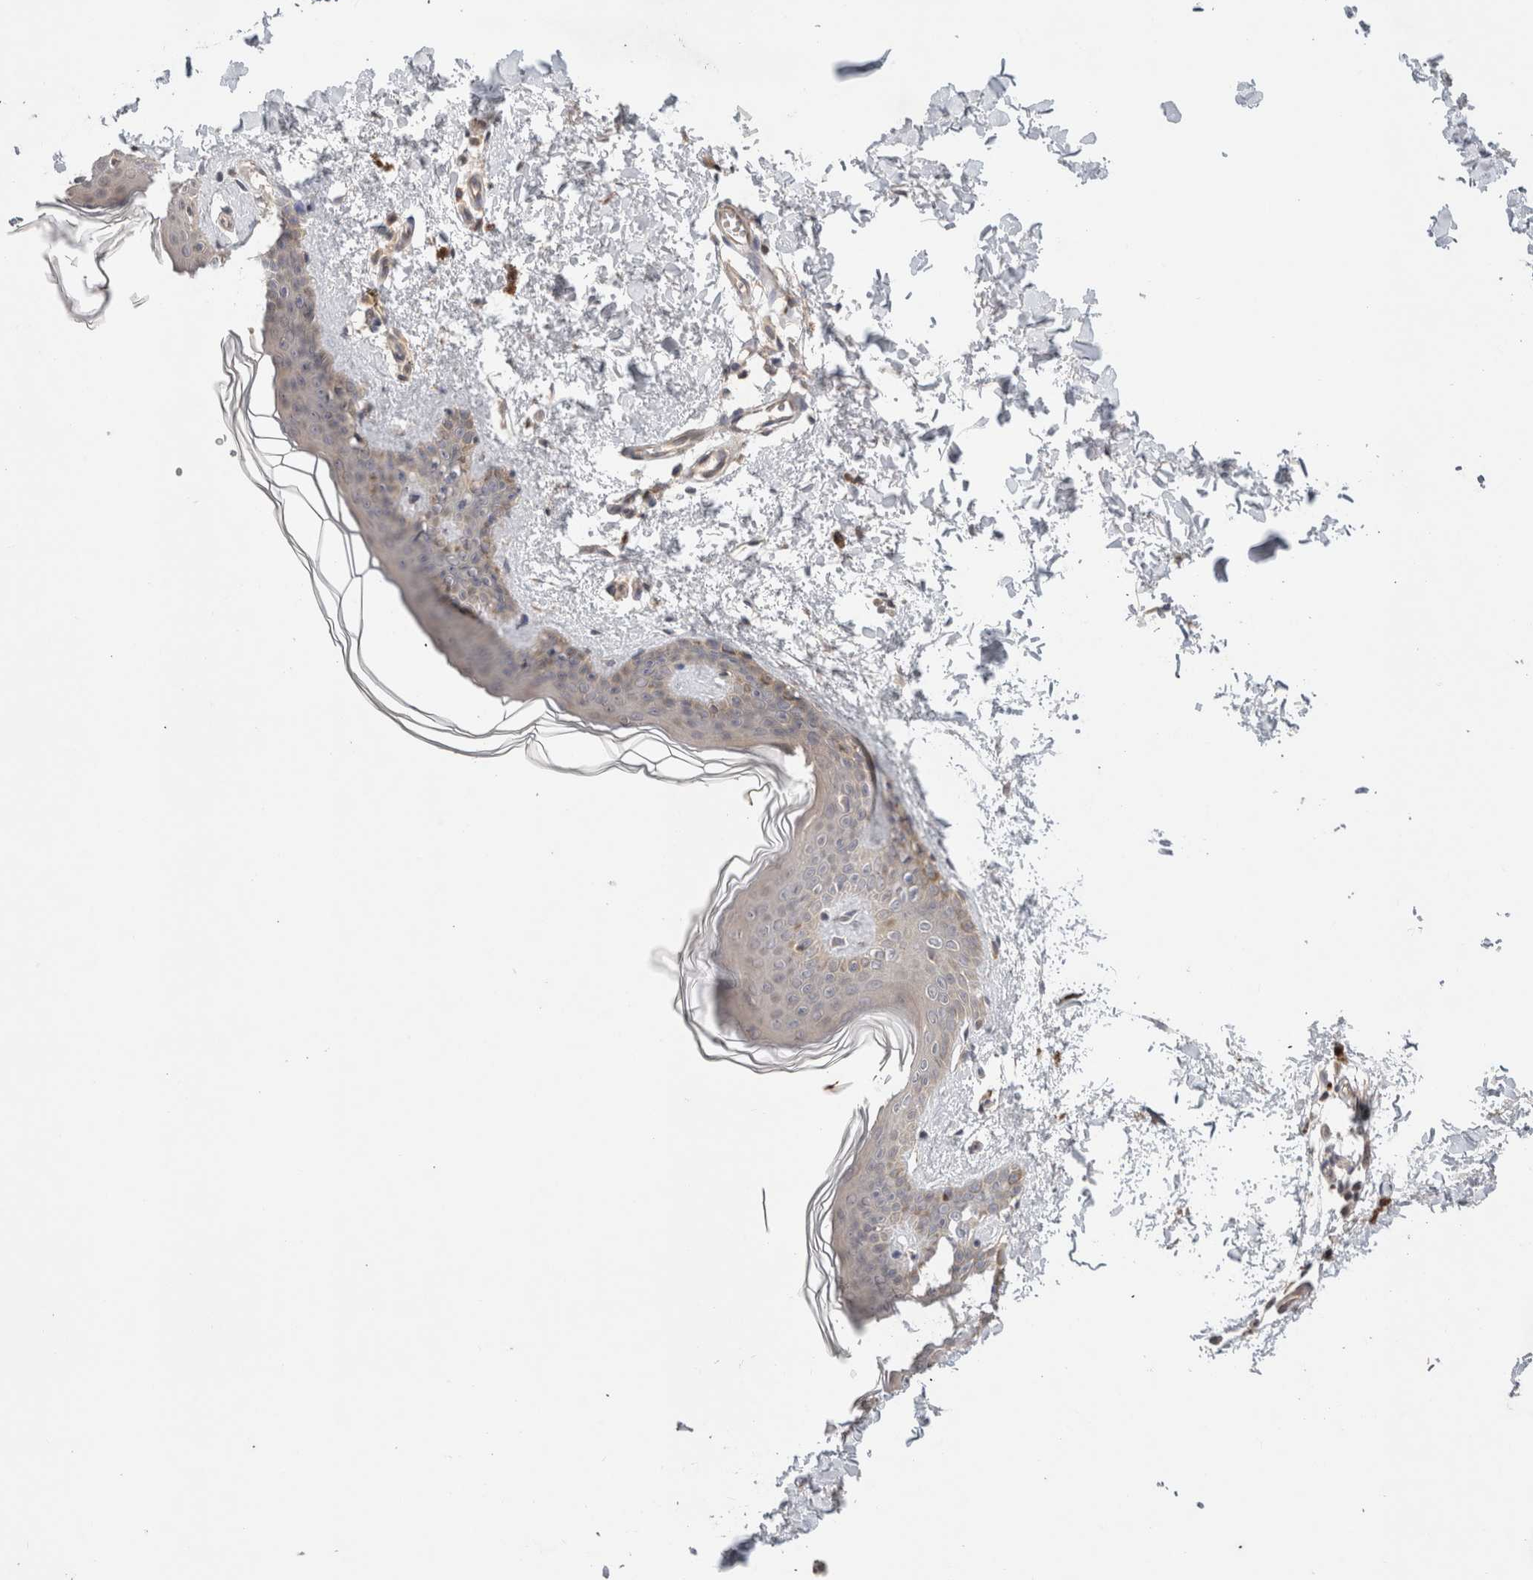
{"staining": {"intensity": "weak", "quantity": ">75%", "location": "cytoplasmic/membranous"}, "tissue": "skin", "cell_type": "Fibroblasts", "image_type": "normal", "snomed": [{"axis": "morphology", "description": "Normal tissue, NOS"}, {"axis": "topography", "description": "Skin"}], "caption": "The immunohistochemical stain labels weak cytoplasmic/membranous staining in fibroblasts of unremarkable skin.", "gene": "SGK1", "patient": {"sex": "female", "age": 46}}